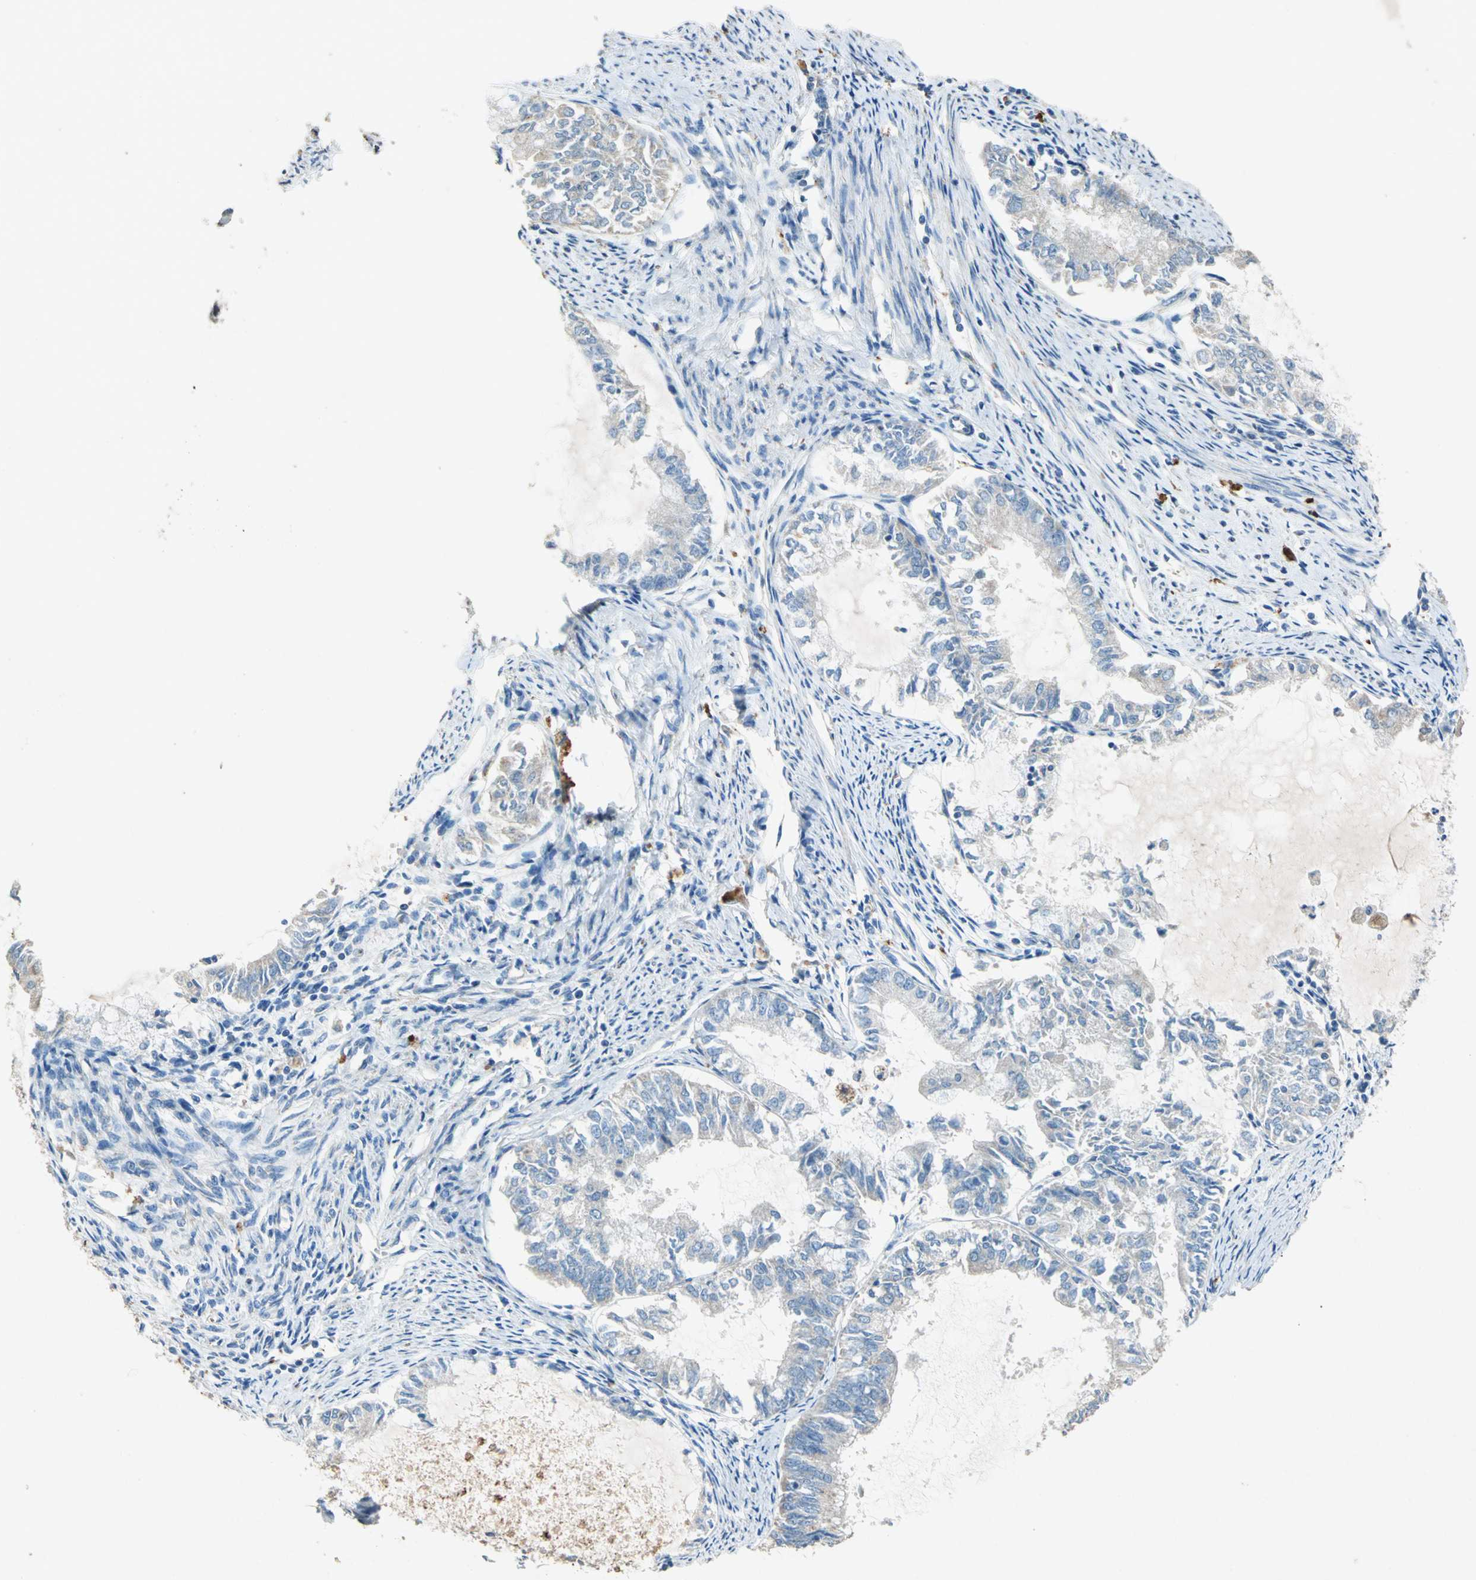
{"staining": {"intensity": "weak", "quantity": ">75%", "location": "cytoplasmic/membranous"}, "tissue": "endometrial cancer", "cell_type": "Tumor cells", "image_type": "cancer", "snomed": [{"axis": "morphology", "description": "Adenocarcinoma, NOS"}, {"axis": "topography", "description": "Endometrium"}], "caption": "DAB immunohistochemical staining of endometrial cancer shows weak cytoplasmic/membranous protein staining in about >75% of tumor cells. (DAB (3,3'-diaminobenzidine) IHC with brightfield microscopy, high magnification).", "gene": "ADAMTS5", "patient": {"sex": "female", "age": 86}}